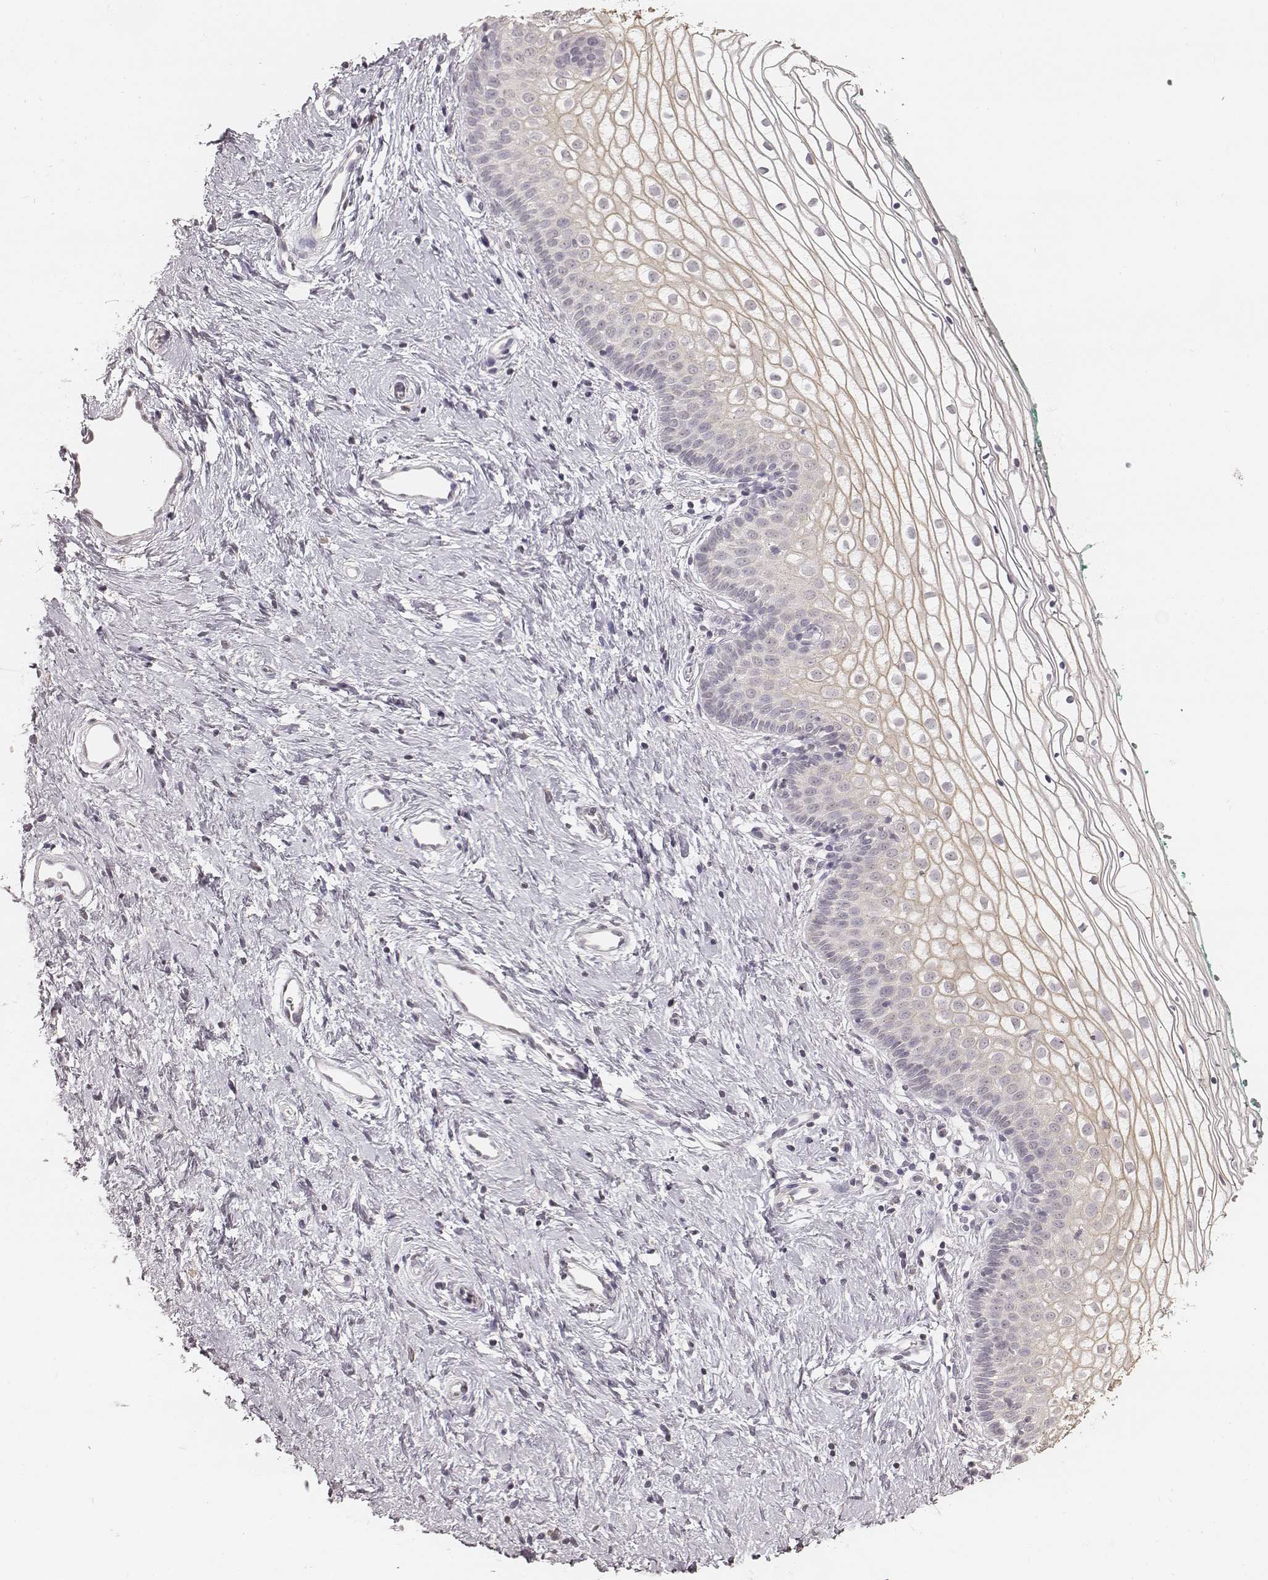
{"staining": {"intensity": "moderate", "quantity": "<25%", "location": "cytoplasmic/membranous"}, "tissue": "vagina", "cell_type": "Squamous epithelial cells", "image_type": "normal", "snomed": [{"axis": "morphology", "description": "Normal tissue, NOS"}, {"axis": "topography", "description": "Vagina"}], "caption": "Unremarkable vagina displays moderate cytoplasmic/membranous expression in approximately <25% of squamous epithelial cells The protein is shown in brown color, while the nuclei are stained blue..", "gene": "LY6K", "patient": {"sex": "female", "age": 36}}